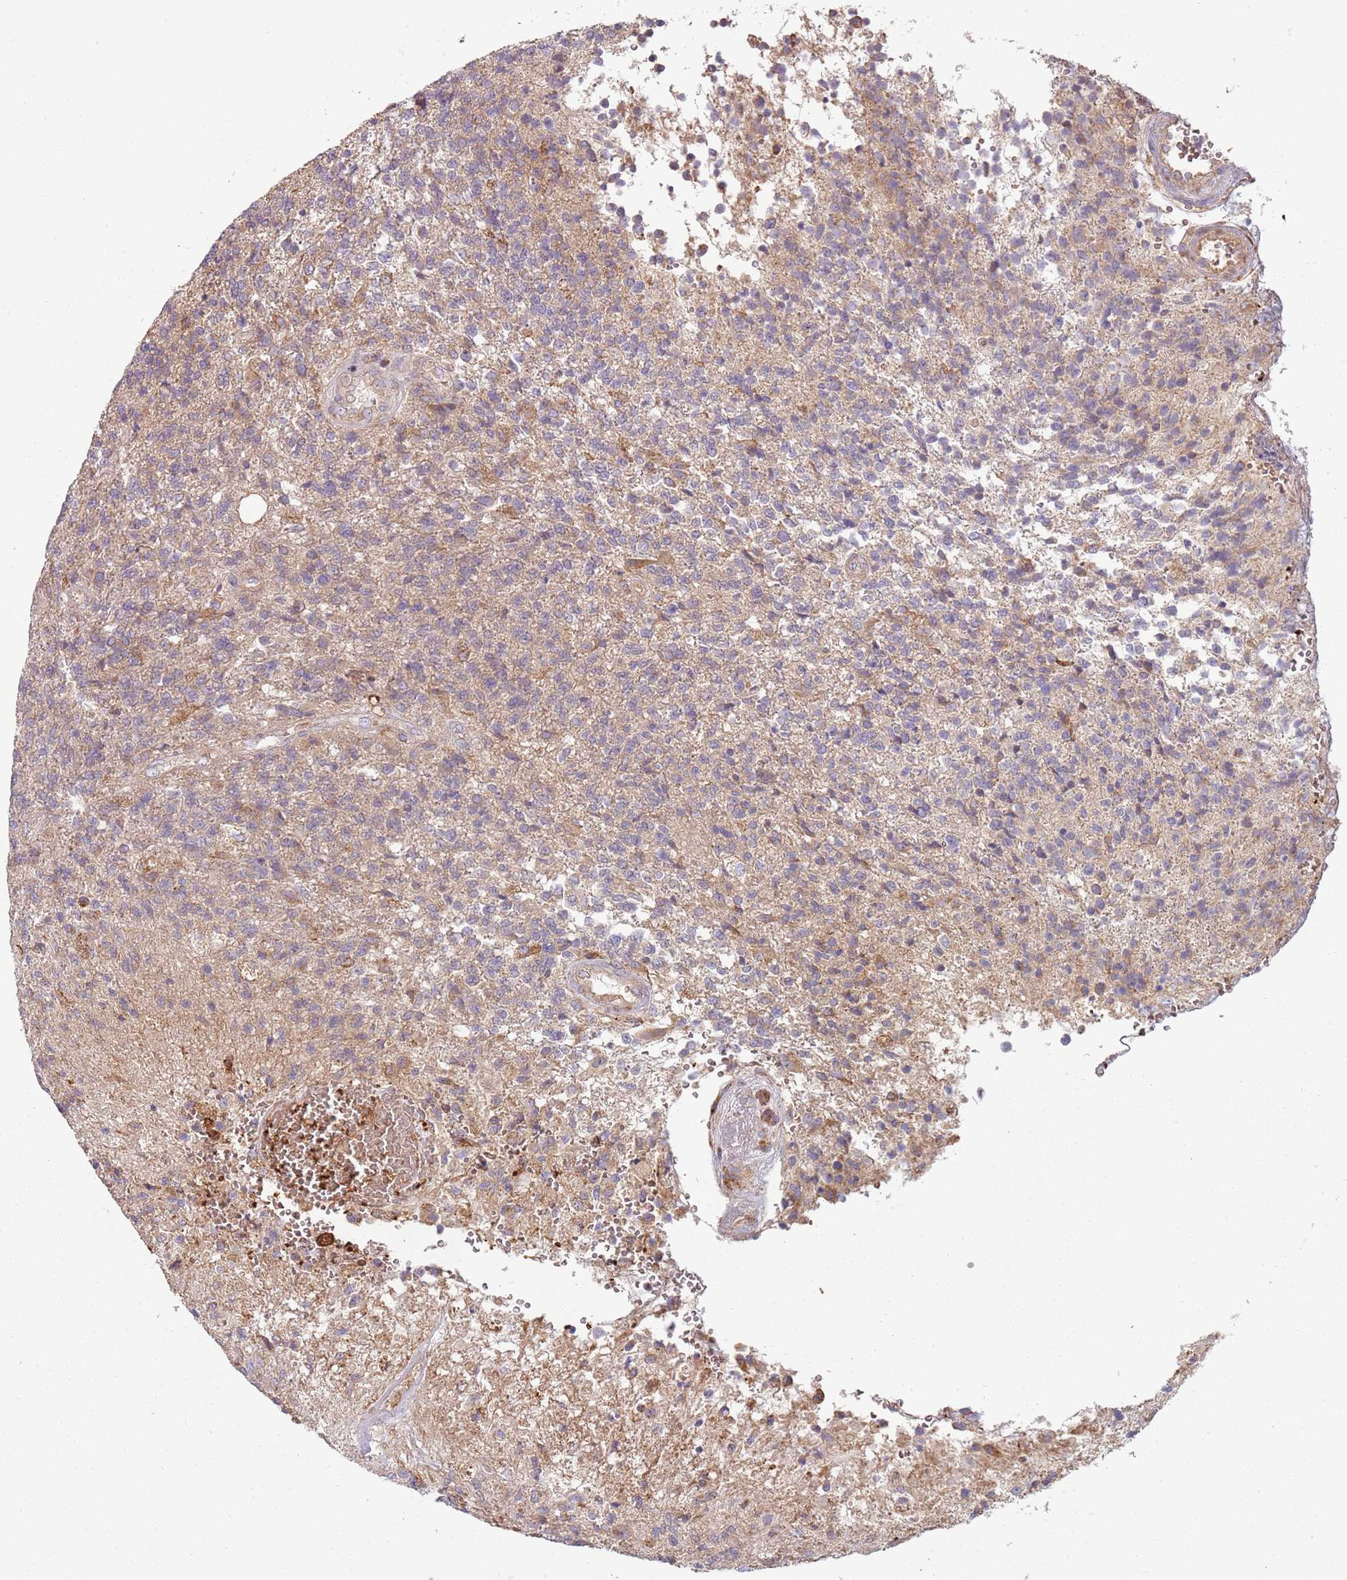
{"staining": {"intensity": "weak", "quantity": "<25%", "location": "cytoplasmic/membranous"}, "tissue": "glioma", "cell_type": "Tumor cells", "image_type": "cancer", "snomed": [{"axis": "morphology", "description": "Glioma, malignant, High grade"}, {"axis": "topography", "description": "Brain"}], "caption": "Tumor cells show no significant protein expression in glioma. The staining is performed using DAB brown chromogen with nuclei counter-stained in using hematoxylin.", "gene": "SPATA2", "patient": {"sex": "male", "age": 56}}